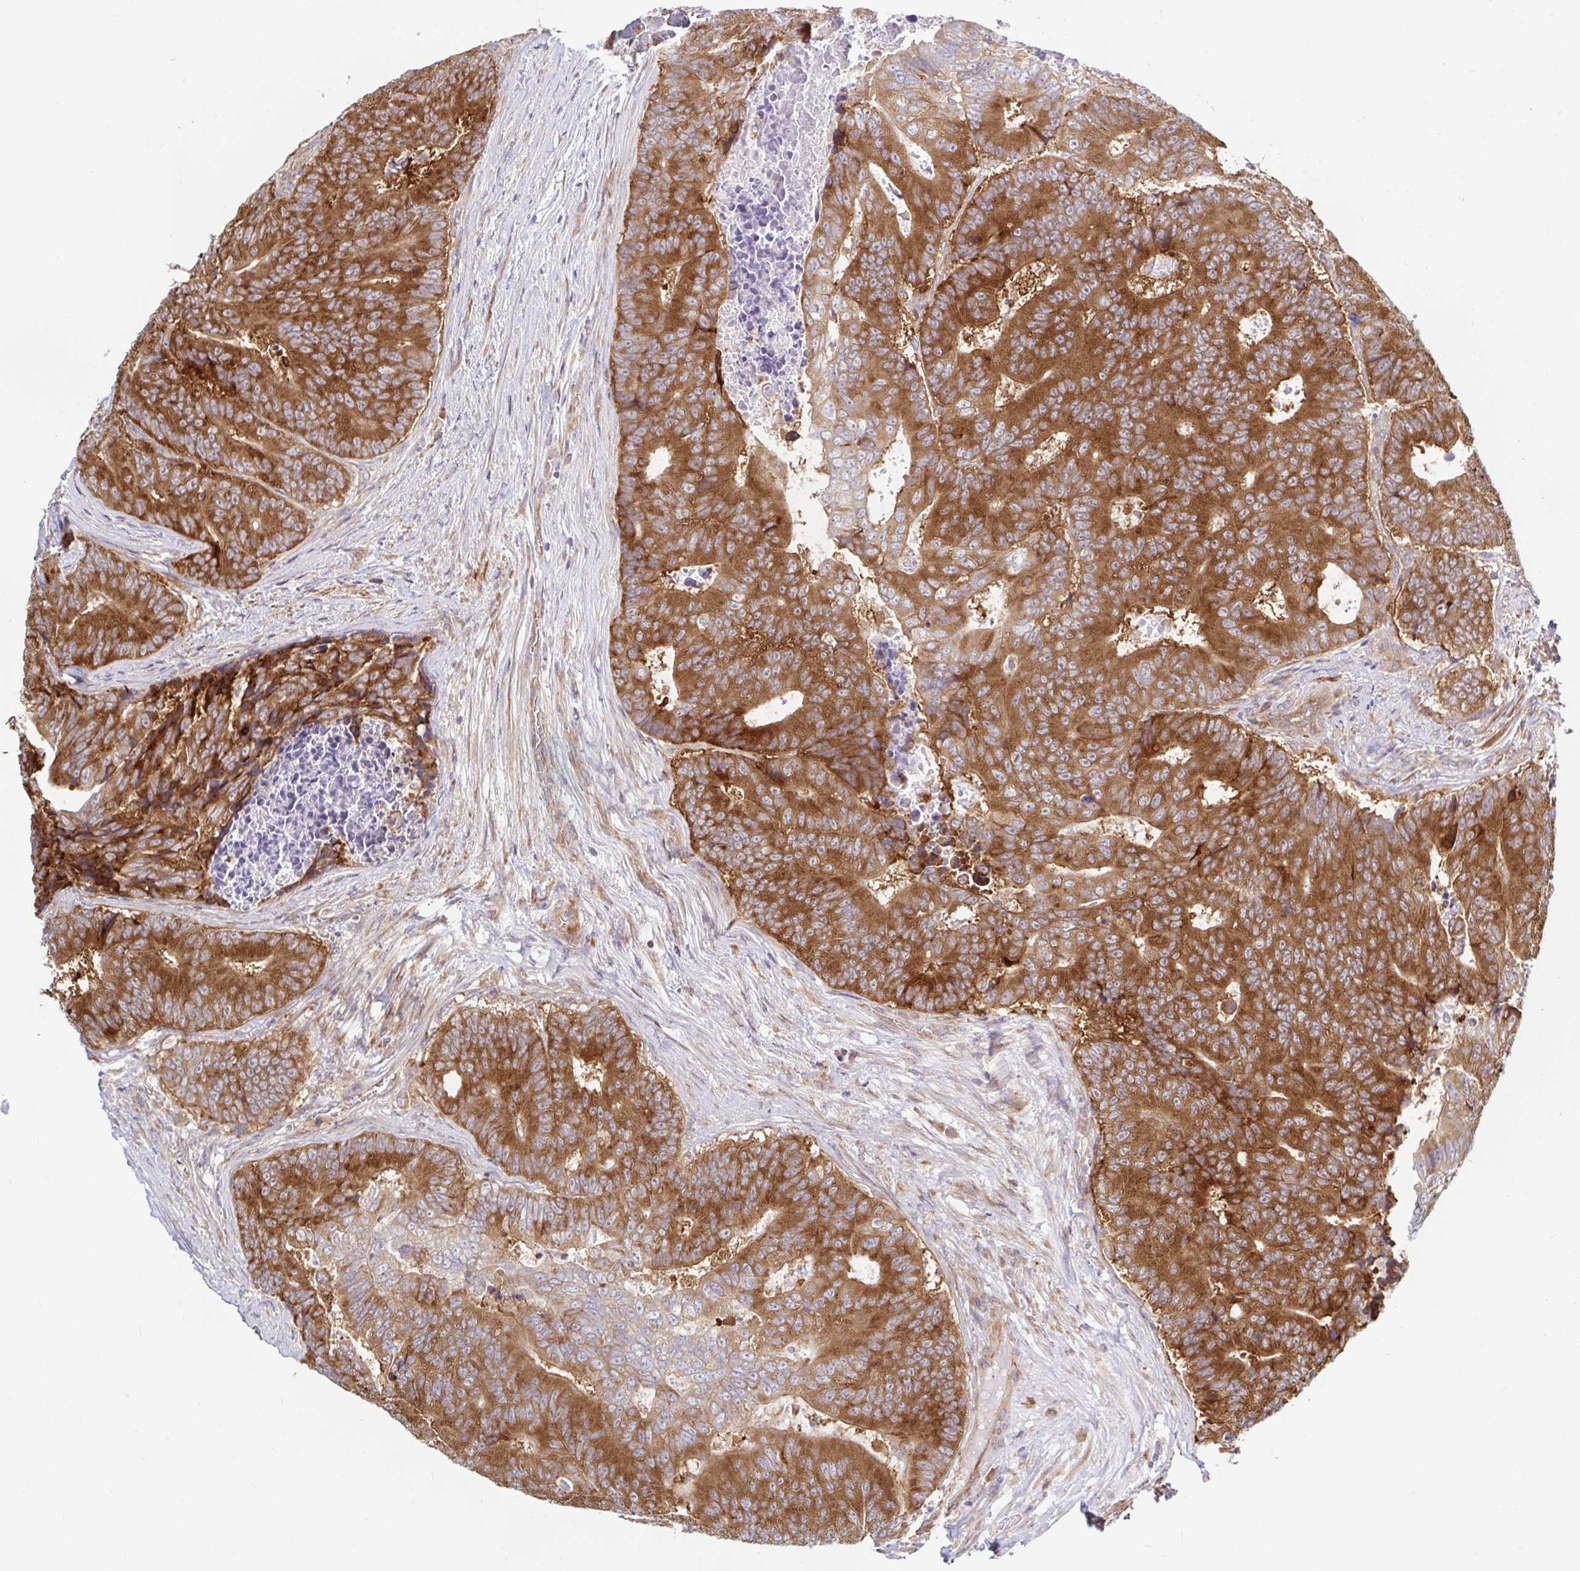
{"staining": {"intensity": "strong", "quantity": ">75%", "location": "cytoplasmic/membranous"}, "tissue": "colorectal cancer", "cell_type": "Tumor cells", "image_type": "cancer", "snomed": [{"axis": "morphology", "description": "Adenocarcinoma, NOS"}, {"axis": "topography", "description": "Colon"}], "caption": "A brown stain labels strong cytoplasmic/membranous staining of a protein in colorectal cancer (adenocarcinoma) tumor cells.", "gene": "LARP1", "patient": {"sex": "female", "age": 48}}